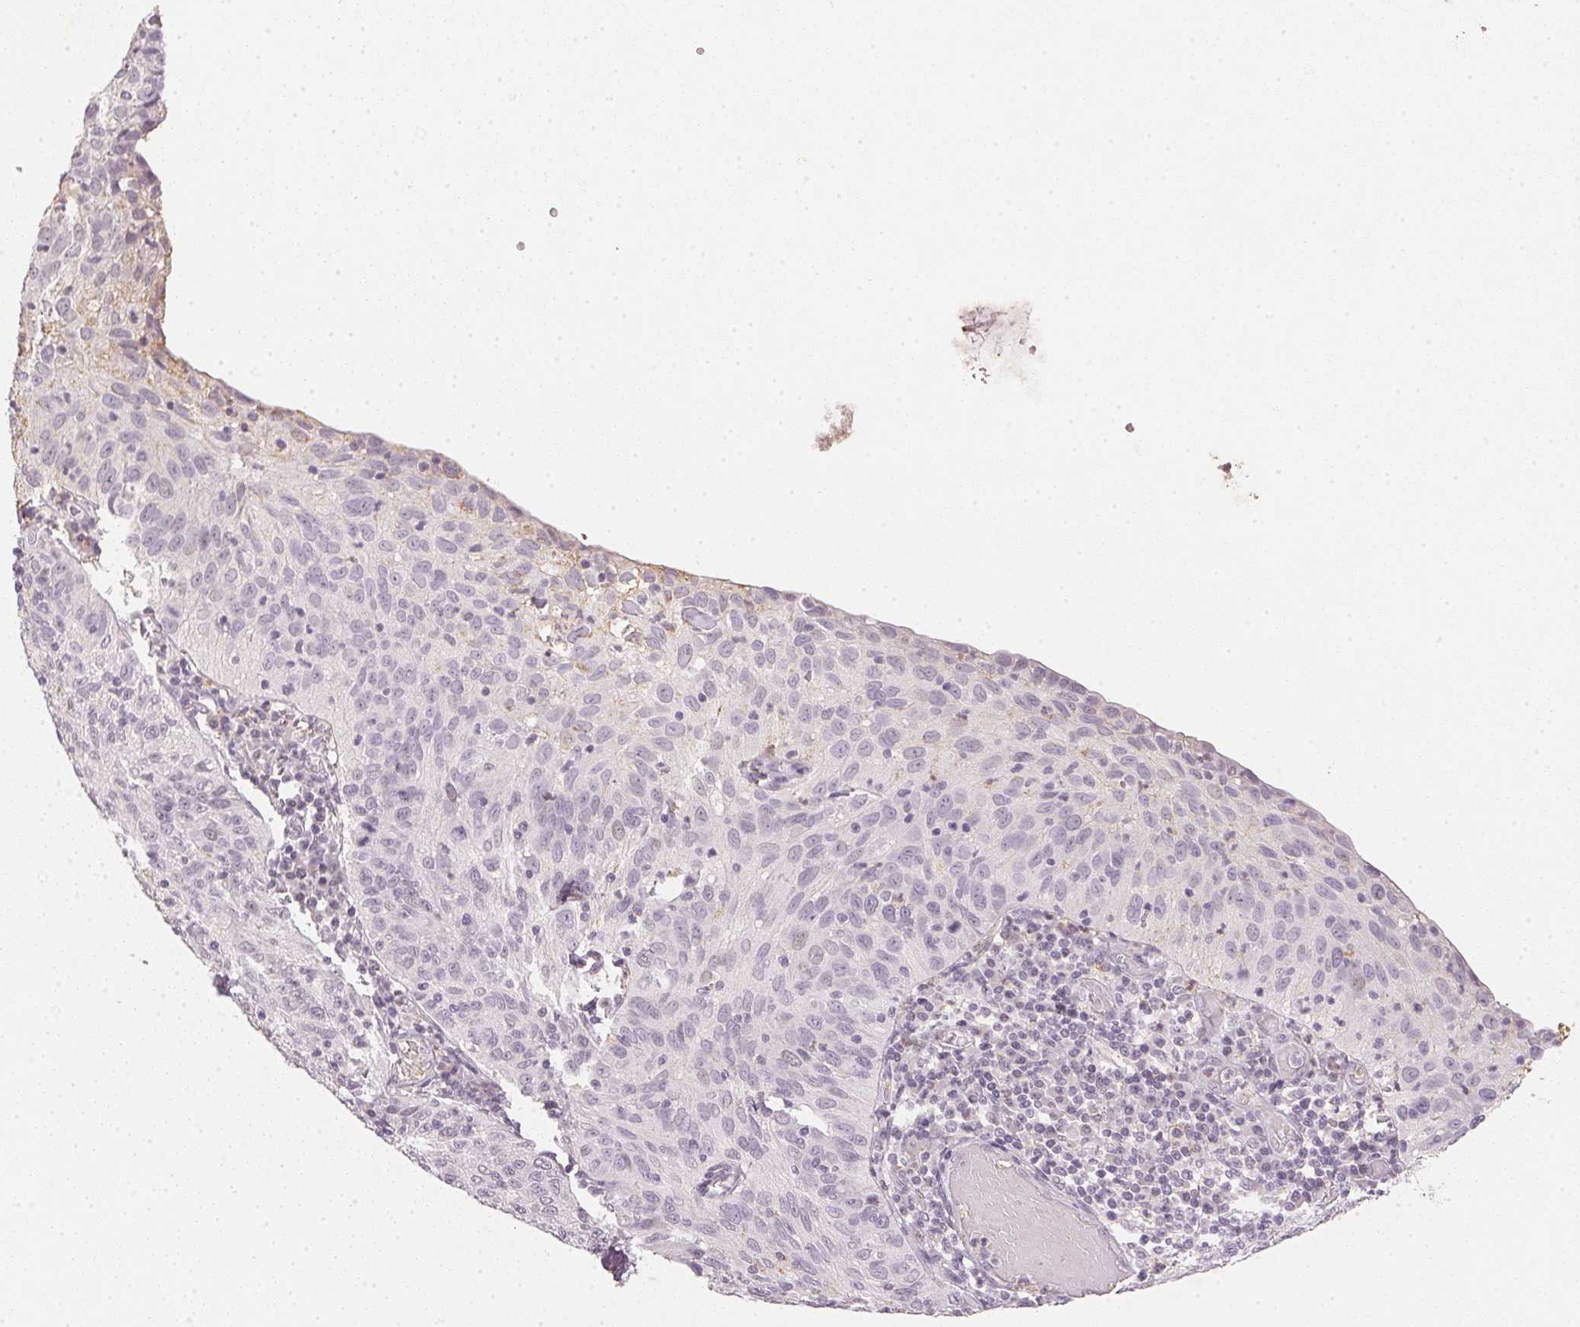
{"staining": {"intensity": "negative", "quantity": "none", "location": "none"}, "tissue": "cervical cancer", "cell_type": "Tumor cells", "image_type": "cancer", "snomed": [{"axis": "morphology", "description": "Squamous cell carcinoma, NOS"}, {"axis": "topography", "description": "Cervix"}], "caption": "An image of cervical squamous cell carcinoma stained for a protein exhibits no brown staining in tumor cells.", "gene": "SMTN", "patient": {"sex": "female", "age": 52}}